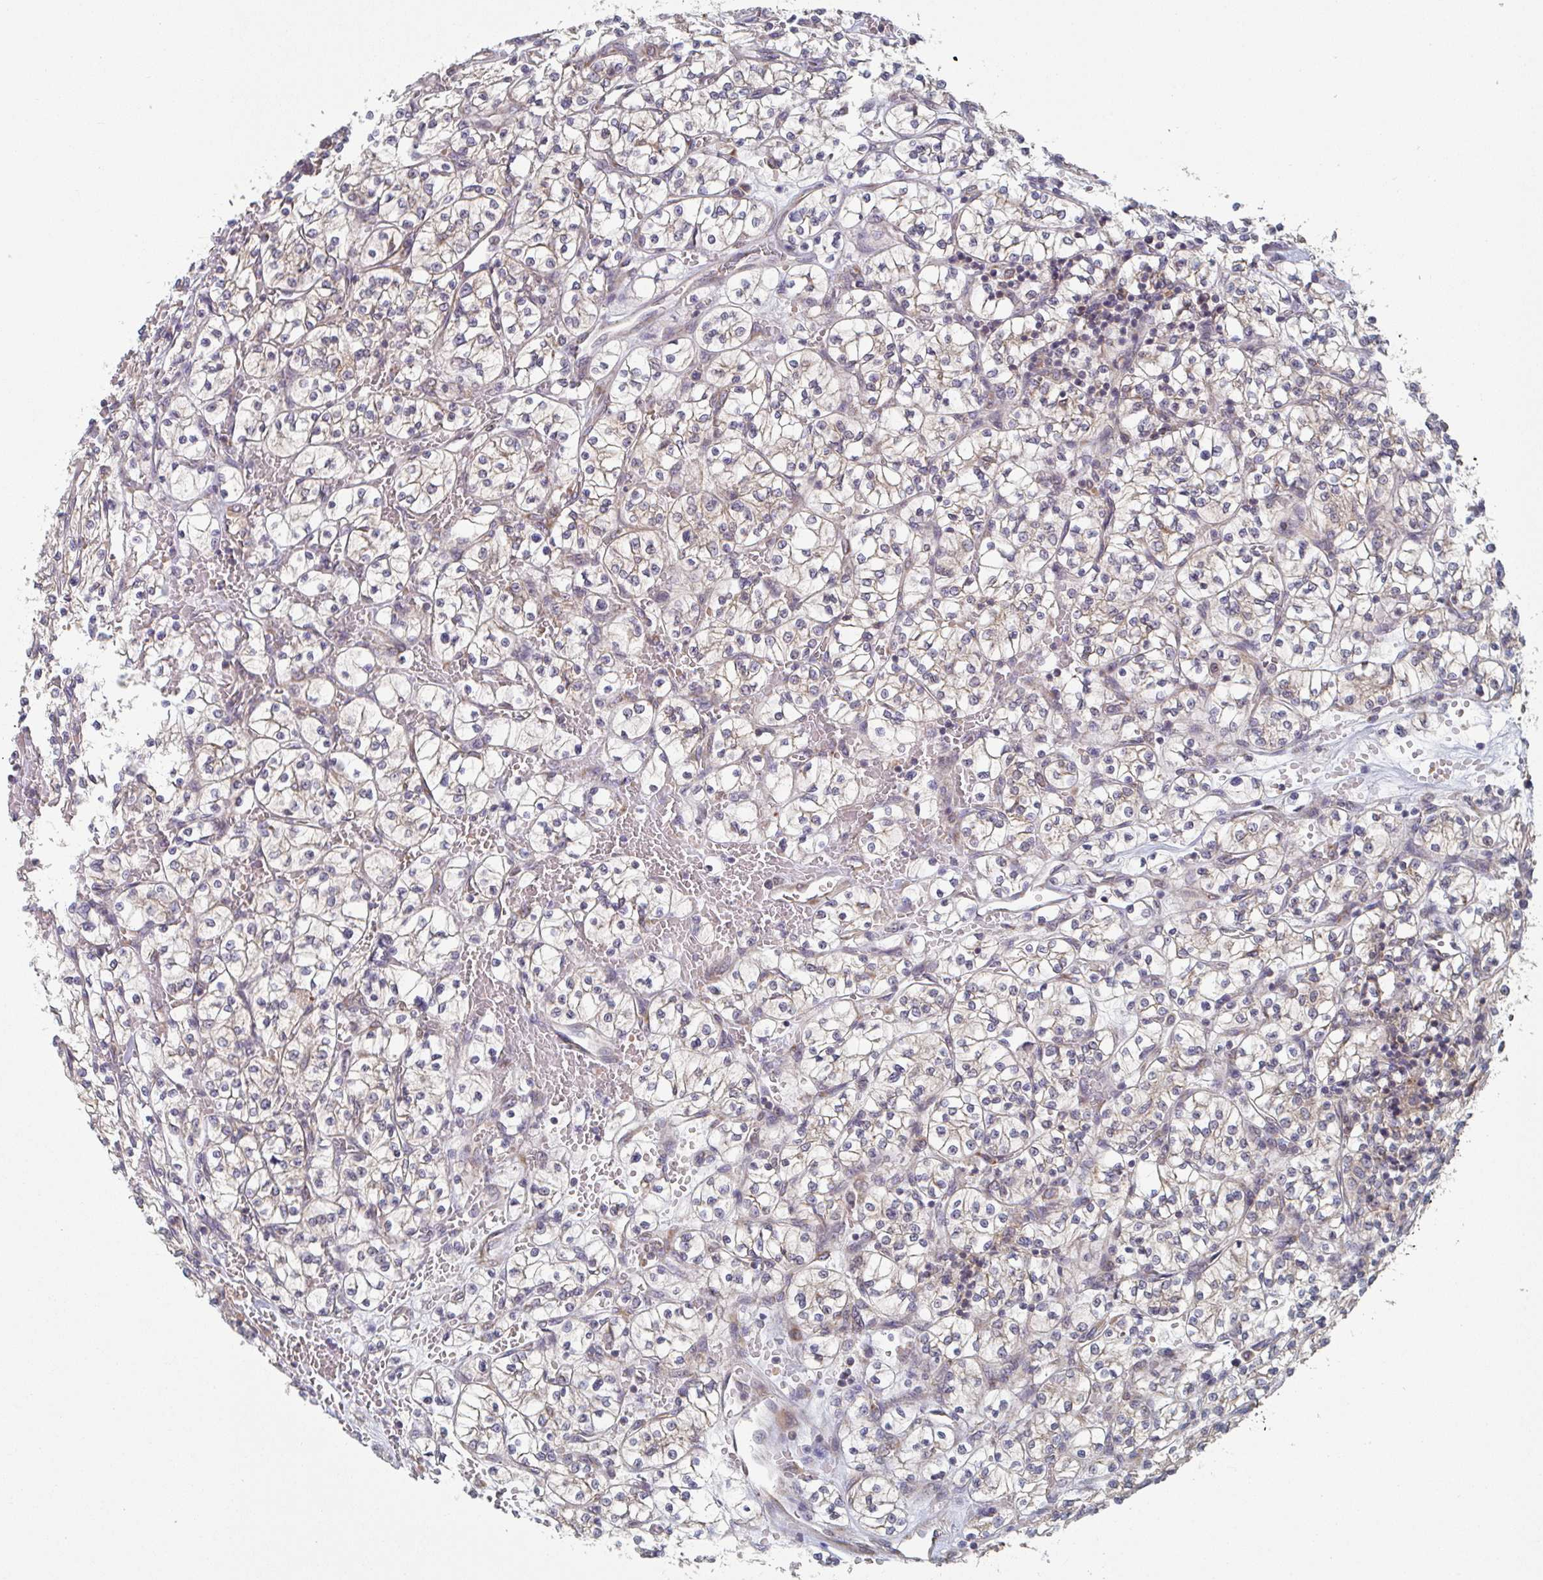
{"staining": {"intensity": "negative", "quantity": "none", "location": "none"}, "tissue": "renal cancer", "cell_type": "Tumor cells", "image_type": "cancer", "snomed": [{"axis": "morphology", "description": "Adenocarcinoma, NOS"}, {"axis": "topography", "description": "Kidney"}], "caption": "DAB (3,3'-diaminobenzidine) immunohistochemical staining of renal adenocarcinoma exhibits no significant expression in tumor cells. Nuclei are stained in blue.", "gene": "ELOVL1", "patient": {"sex": "female", "age": 64}}